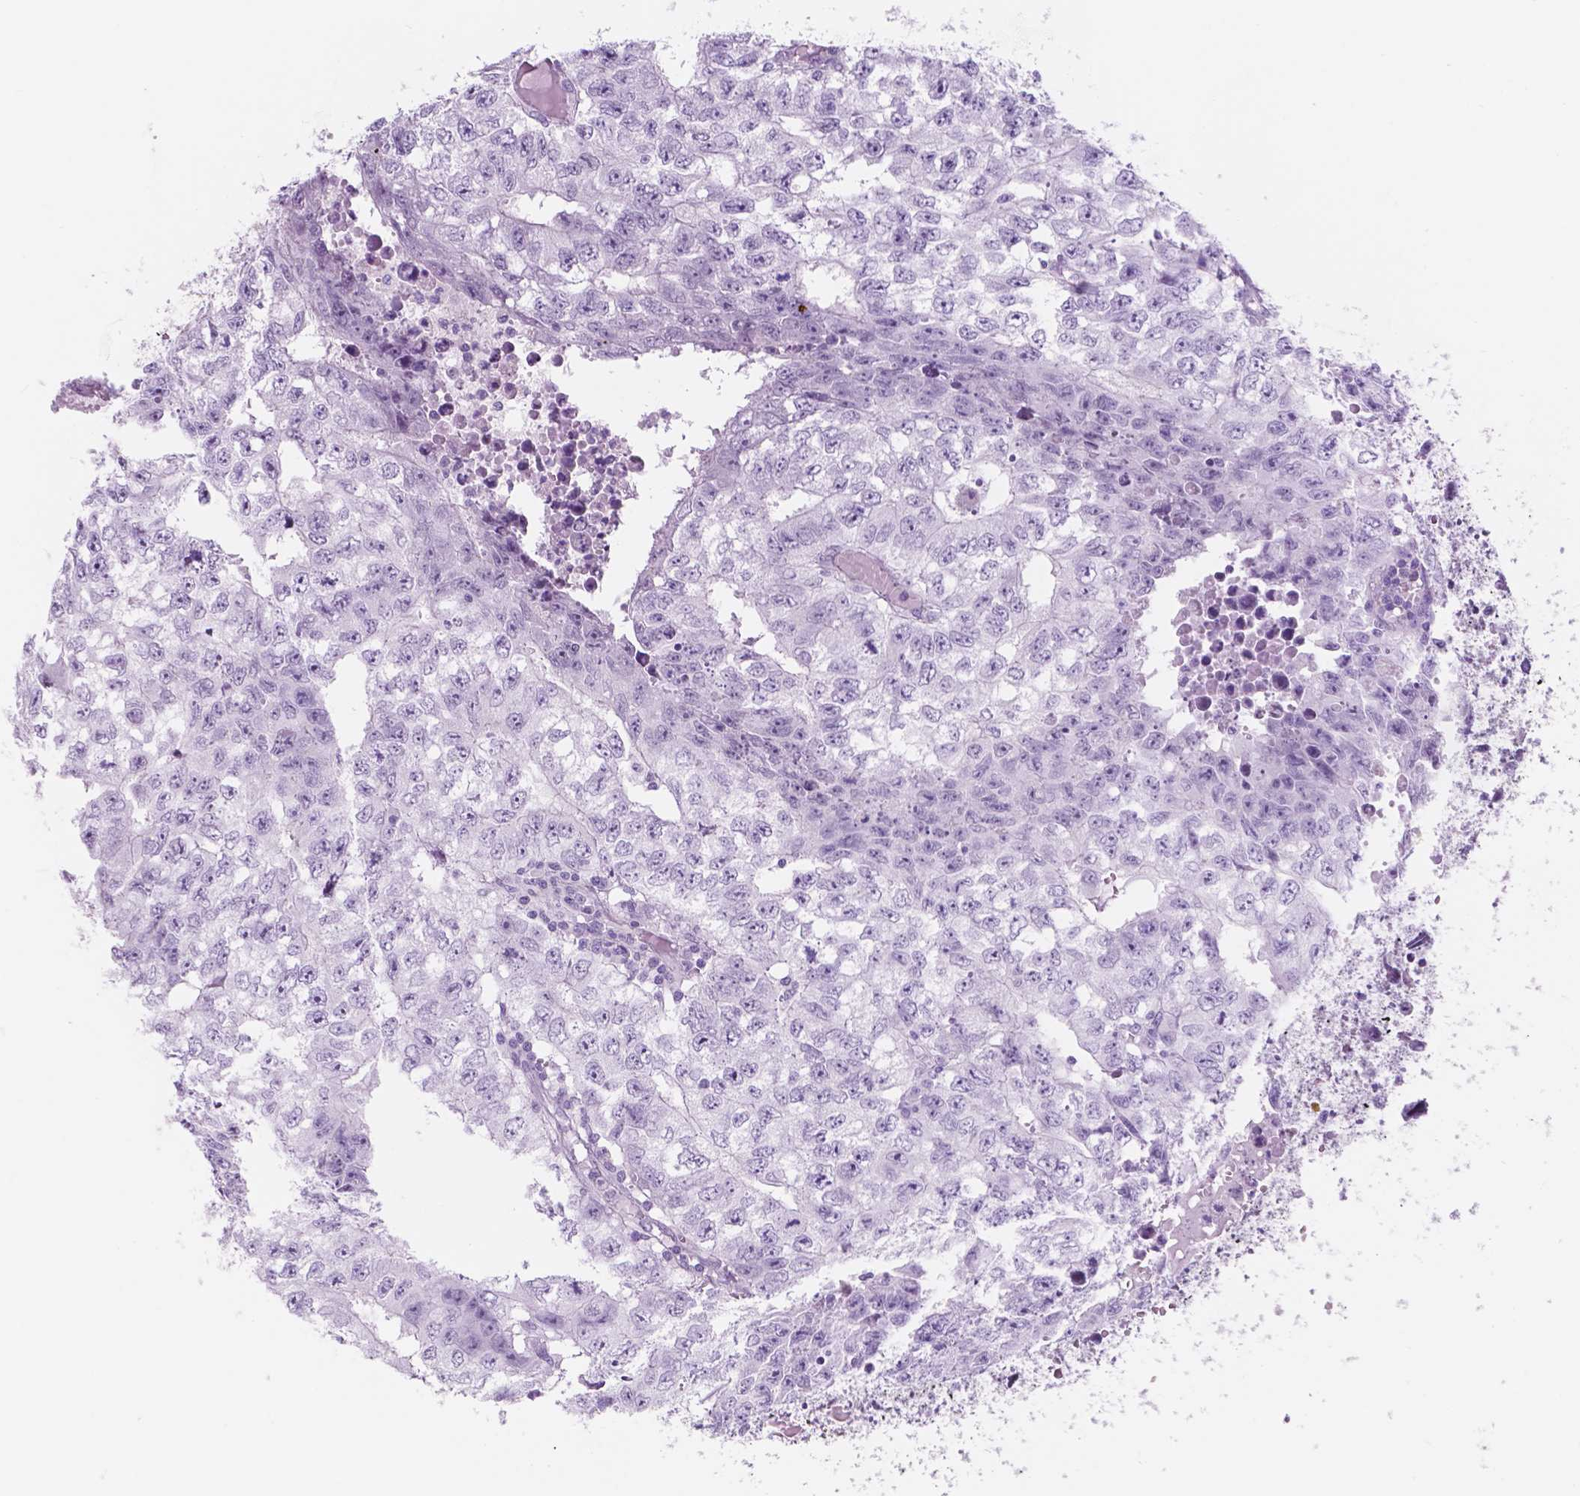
{"staining": {"intensity": "negative", "quantity": "none", "location": "none"}, "tissue": "testis cancer", "cell_type": "Tumor cells", "image_type": "cancer", "snomed": [{"axis": "morphology", "description": "Carcinoma, Embryonal, NOS"}, {"axis": "morphology", "description": "Teratoma, malignant, NOS"}, {"axis": "topography", "description": "Testis"}], "caption": "This is a histopathology image of IHC staining of testis cancer (malignant teratoma), which shows no positivity in tumor cells.", "gene": "CUZD1", "patient": {"sex": "male", "age": 24}}